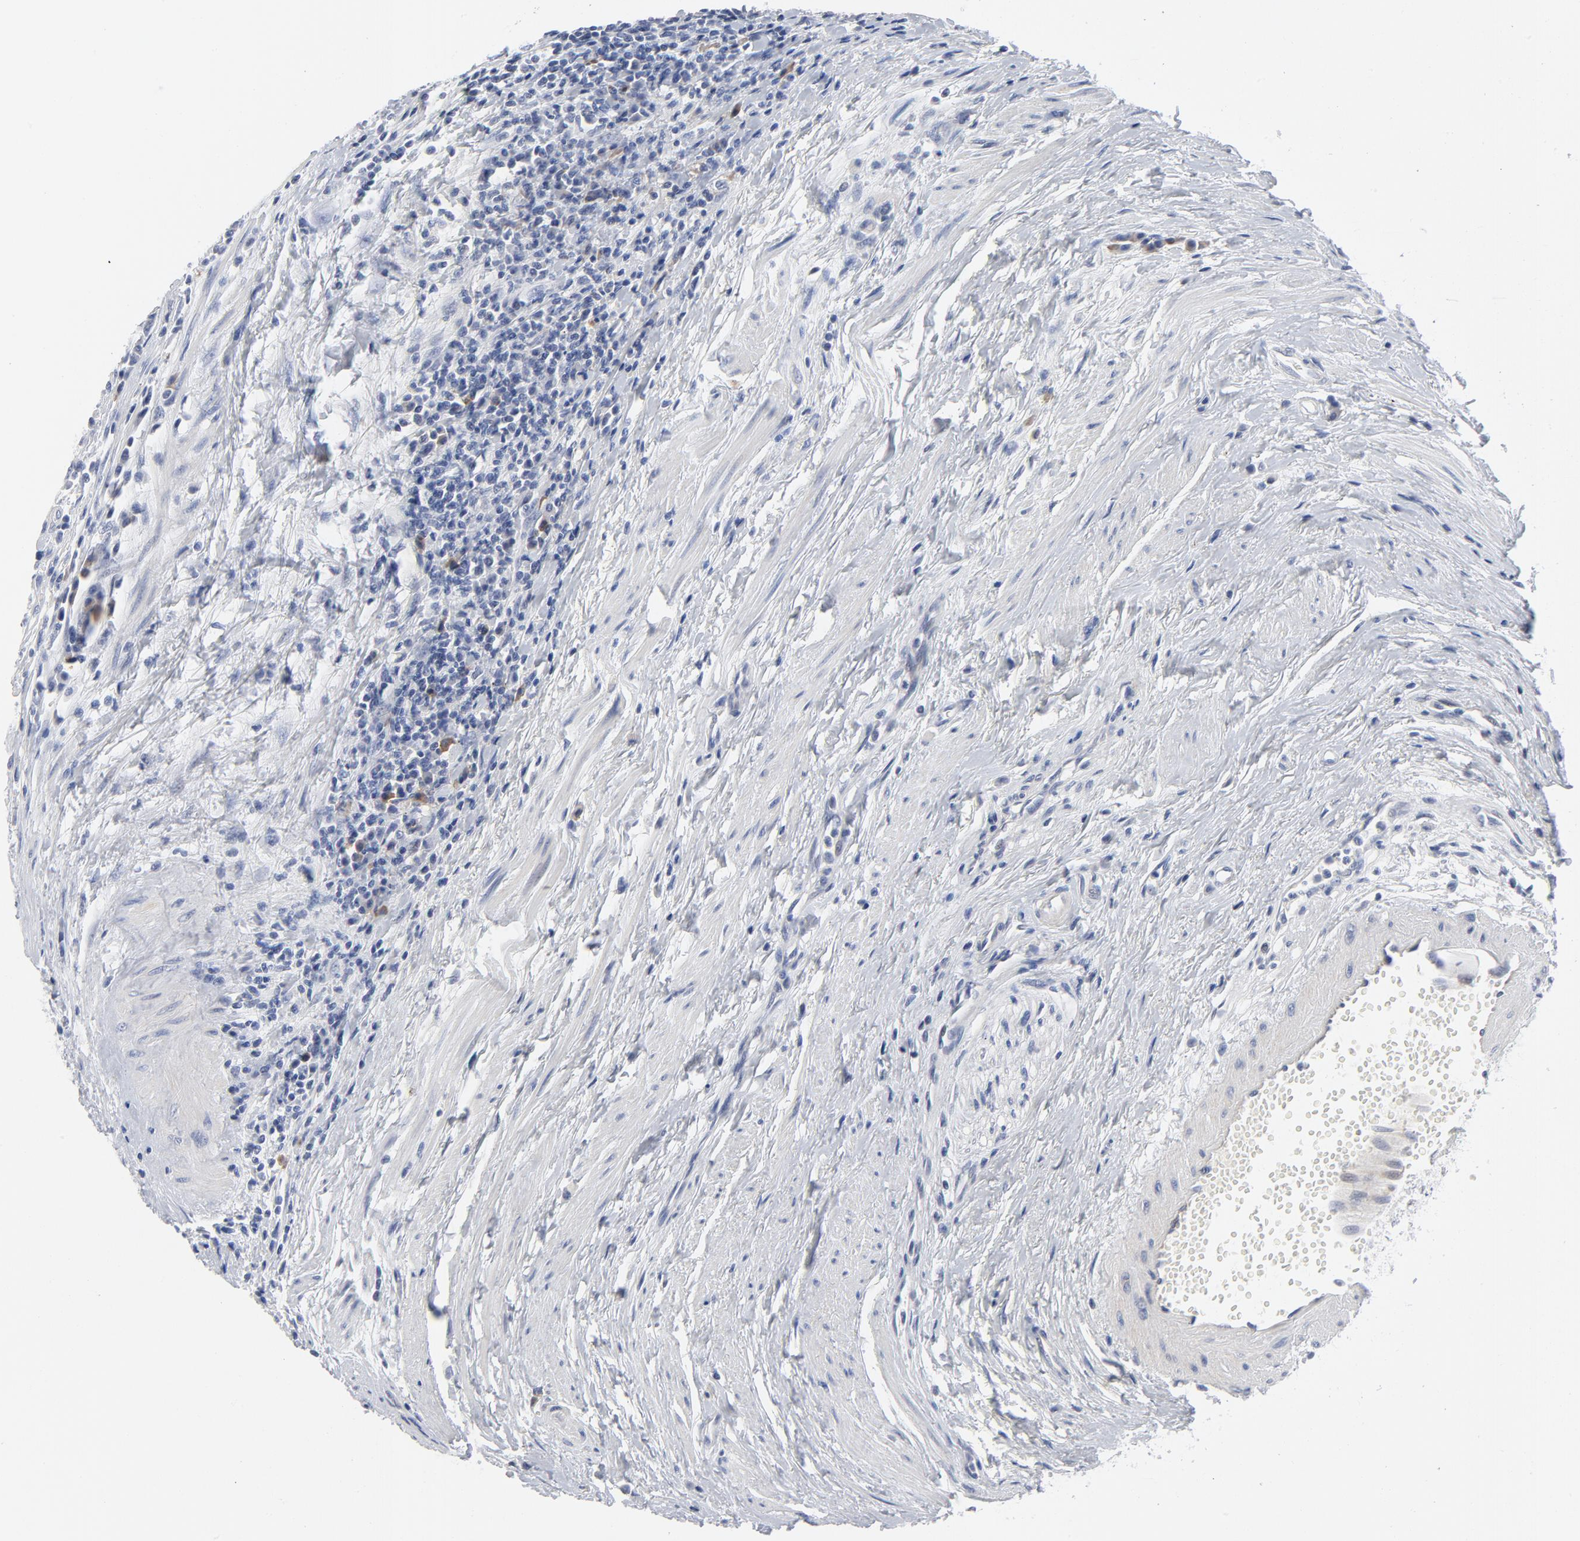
{"staining": {"intensity": "negative", "quantity": "none", "location": "none"}, "tissue": "urothelial cancer", "cell_type": "Tumor cells", "image_type": "cancer", "snomed": [{"axis": "morphology", "description": "Urothelial carcinoma, High grade"}, {"axis": "topography", "description": "Urinary bladder"}], "caption": "DAB immunohistochemical staining of human urothelial carcinoma (high-grade) displays no significant expression in tumor cells. (DAB (3,3'-diaminobenzidine) IHC, high magnification).", "gene": "KCNK13", "patient": {"sex": "female", "age": 85}}